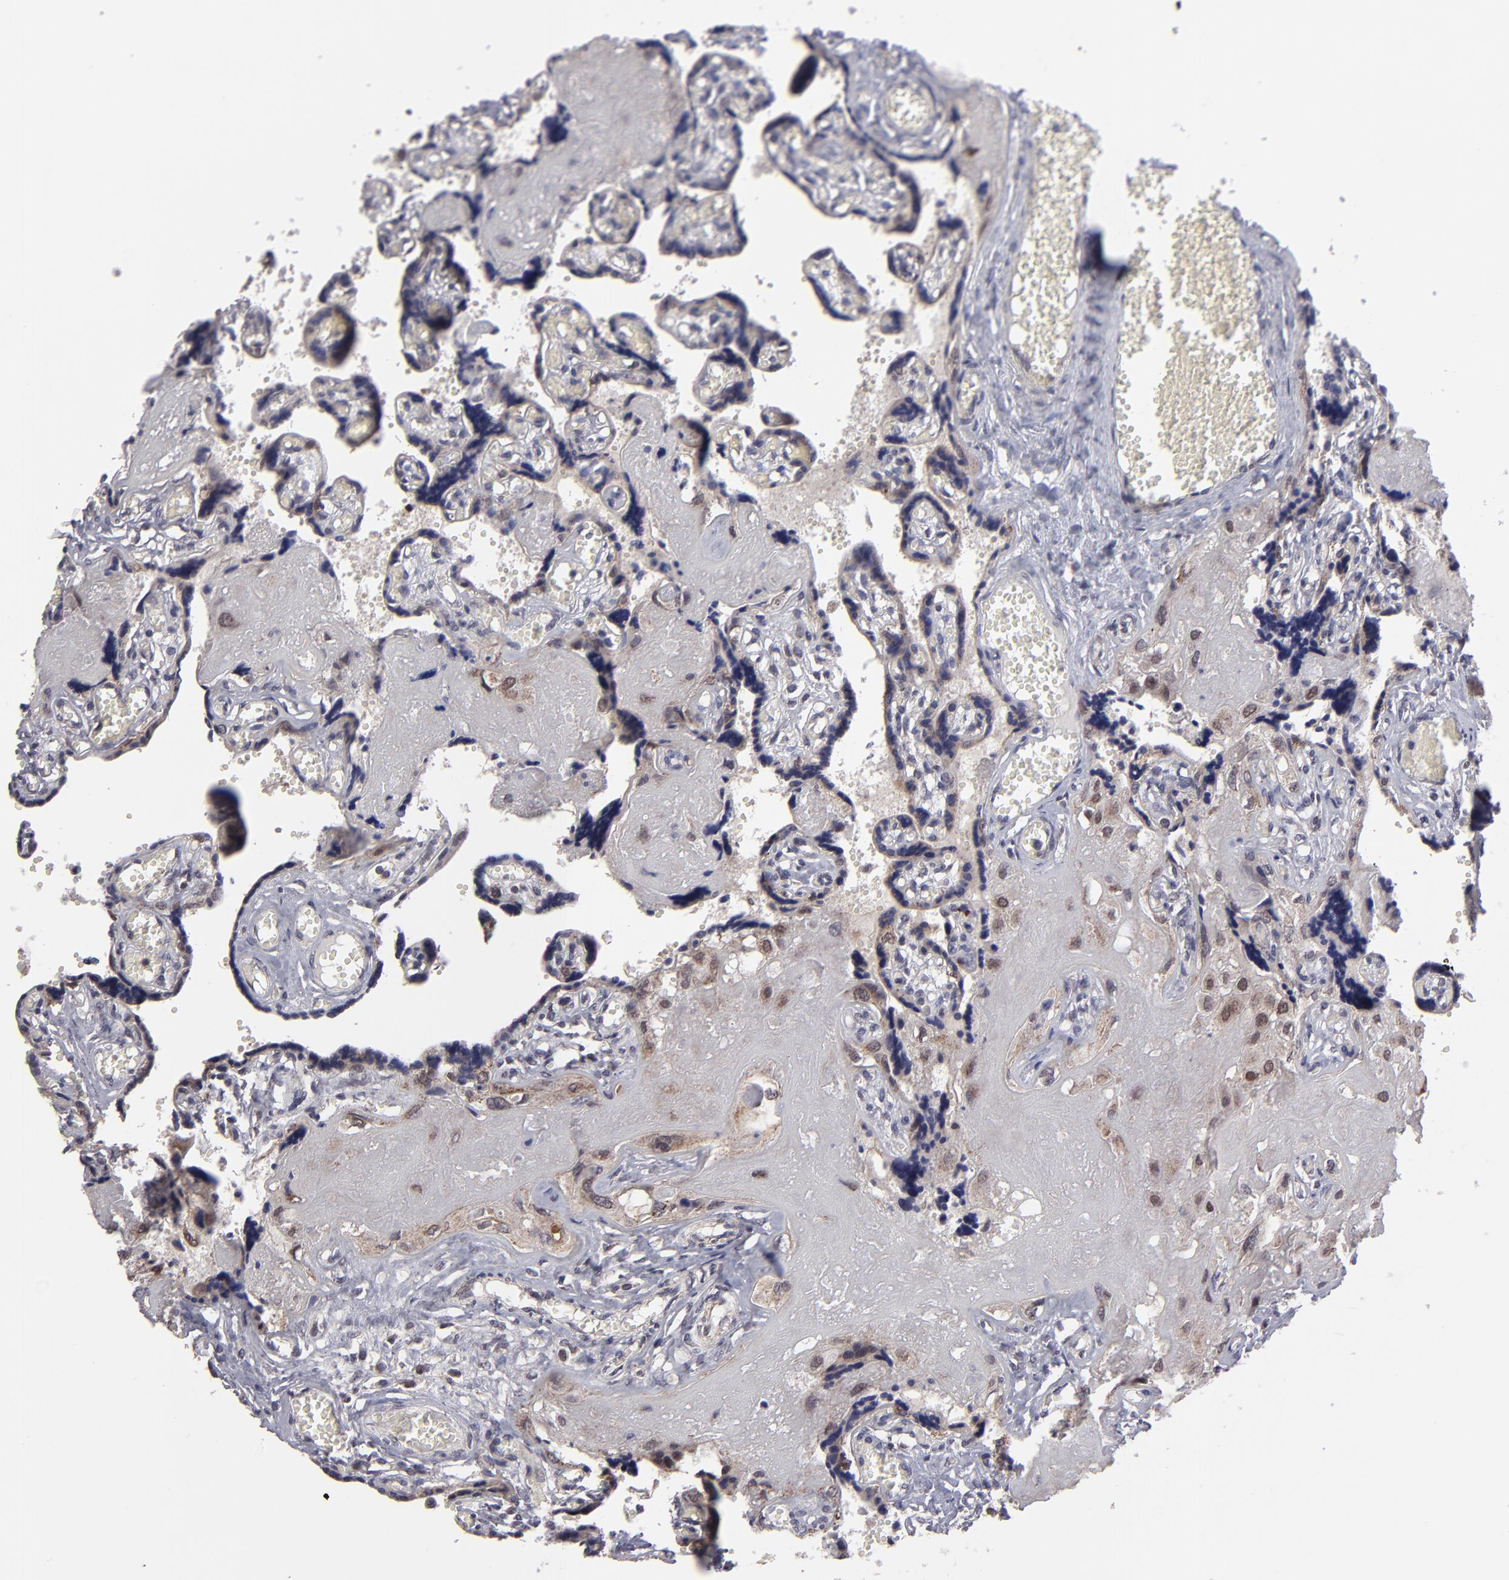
{"staining": {"intensity": "strong", "quantity": ">75%", "location": "cytoplasmic/membranous"}, "tissue": "placenta", "cell_type": "Decidual cells", "image_type": "normal", "snomed": [{"axis": "morphology", "description": "Normal tissue, NOS"}, {"axis": "morphology", "description": "Degeneration, NOS"}, {"axis": "topography", "description": "Placenta"}], "caption": "The image reveals immunohistochemical staining of benign placenta. There is strong cytoplasmic/membranous expression is seen in about >75% of decidual cells.", "gene": "SLC15A1", "patient": {"sex": "female", "age": 35}}